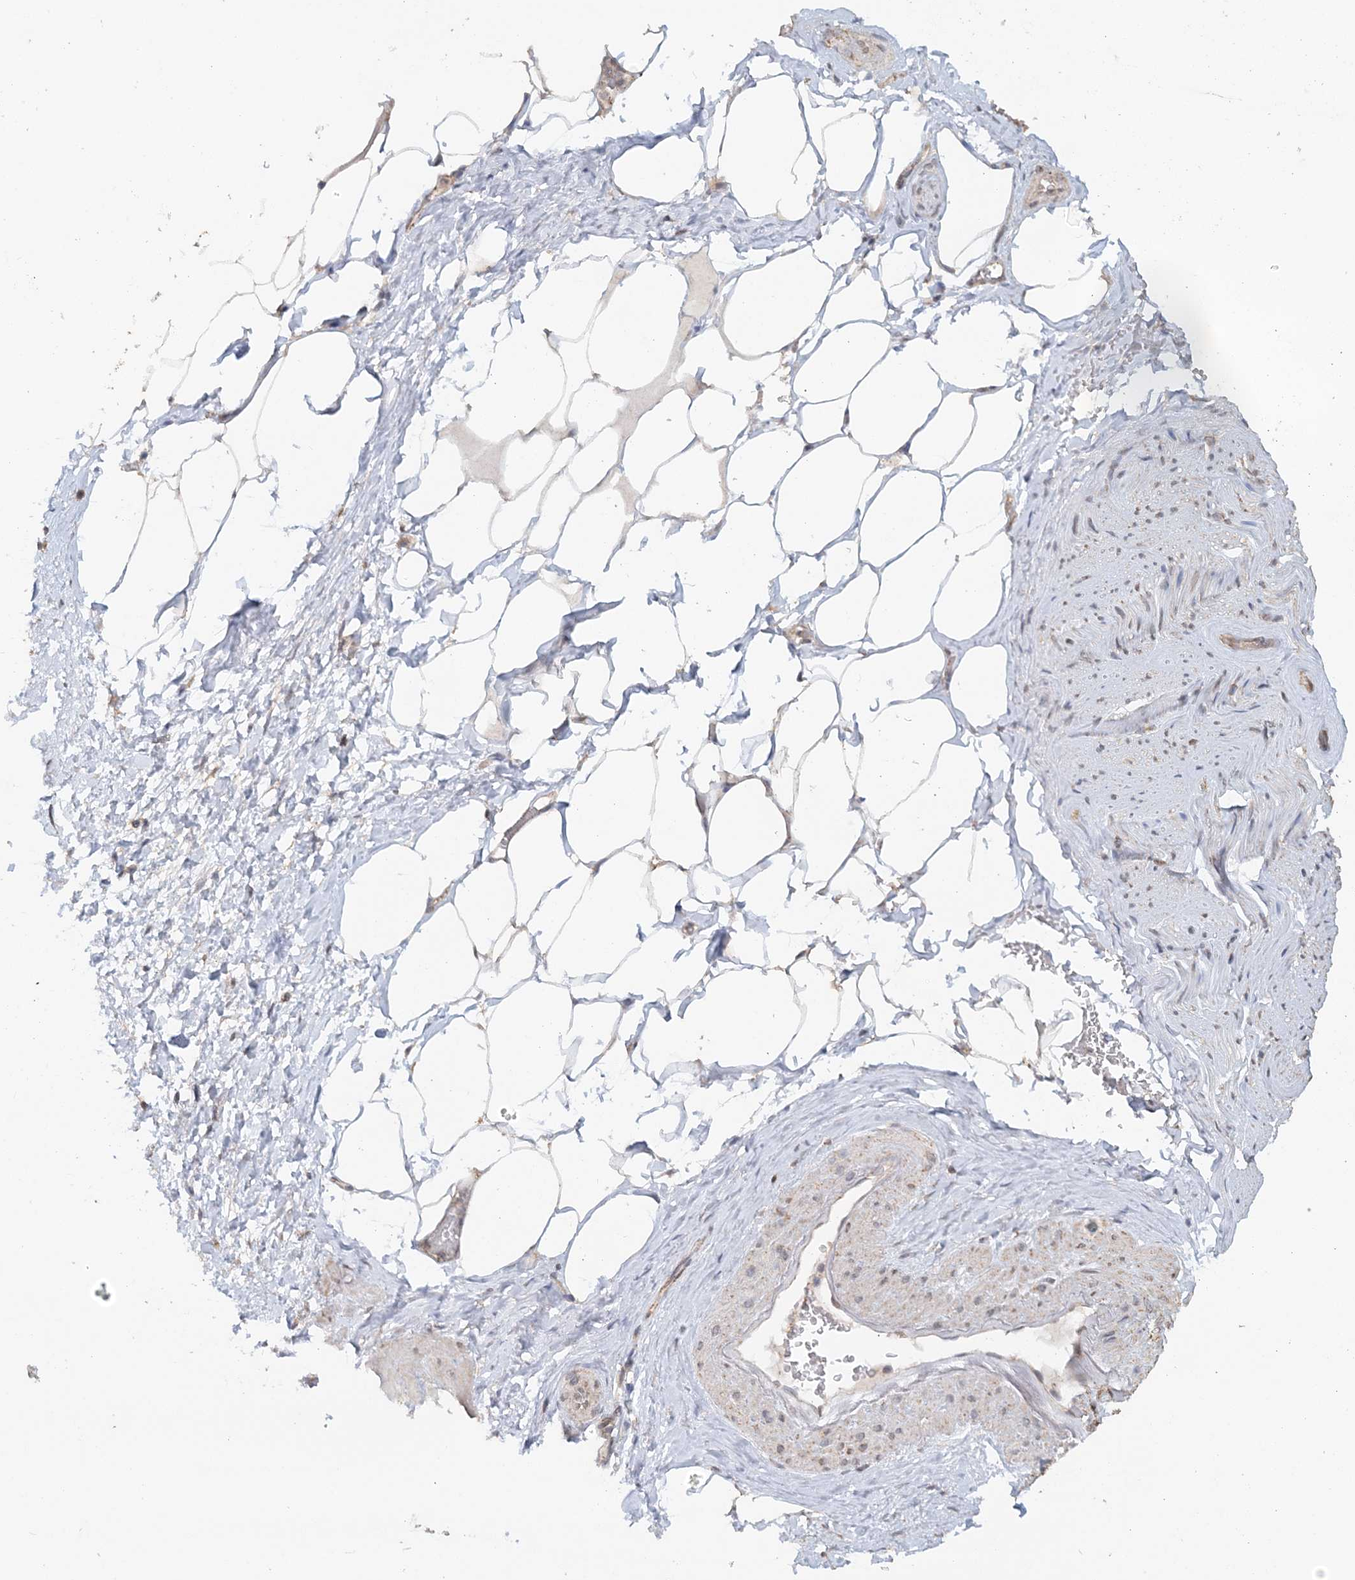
{"staining": {"intensity": "weak", "quantity": "<25%", "location": "cytoplasmic/membranous"}, "tissue": "adipose tissue", "cell_type": "Adipocytes", "image_type": "normal", "snomed": [{"axis": "morphology", "description": "Normal tissue, NOS"}, {"axis": "morphology", "description": "Adenocarcinoma, Low grade"}, {"axis": "topography", "description": "Prostate"}, {"axis": "topography", "description": "Peripheral nerve tissue"}], "caption": "The photomicrograph demonstrates no staining of adipocytes in unremarkable adipose tissue.", "gene": "FBXO38", "patient": {"sex": "male", "age": 63}}